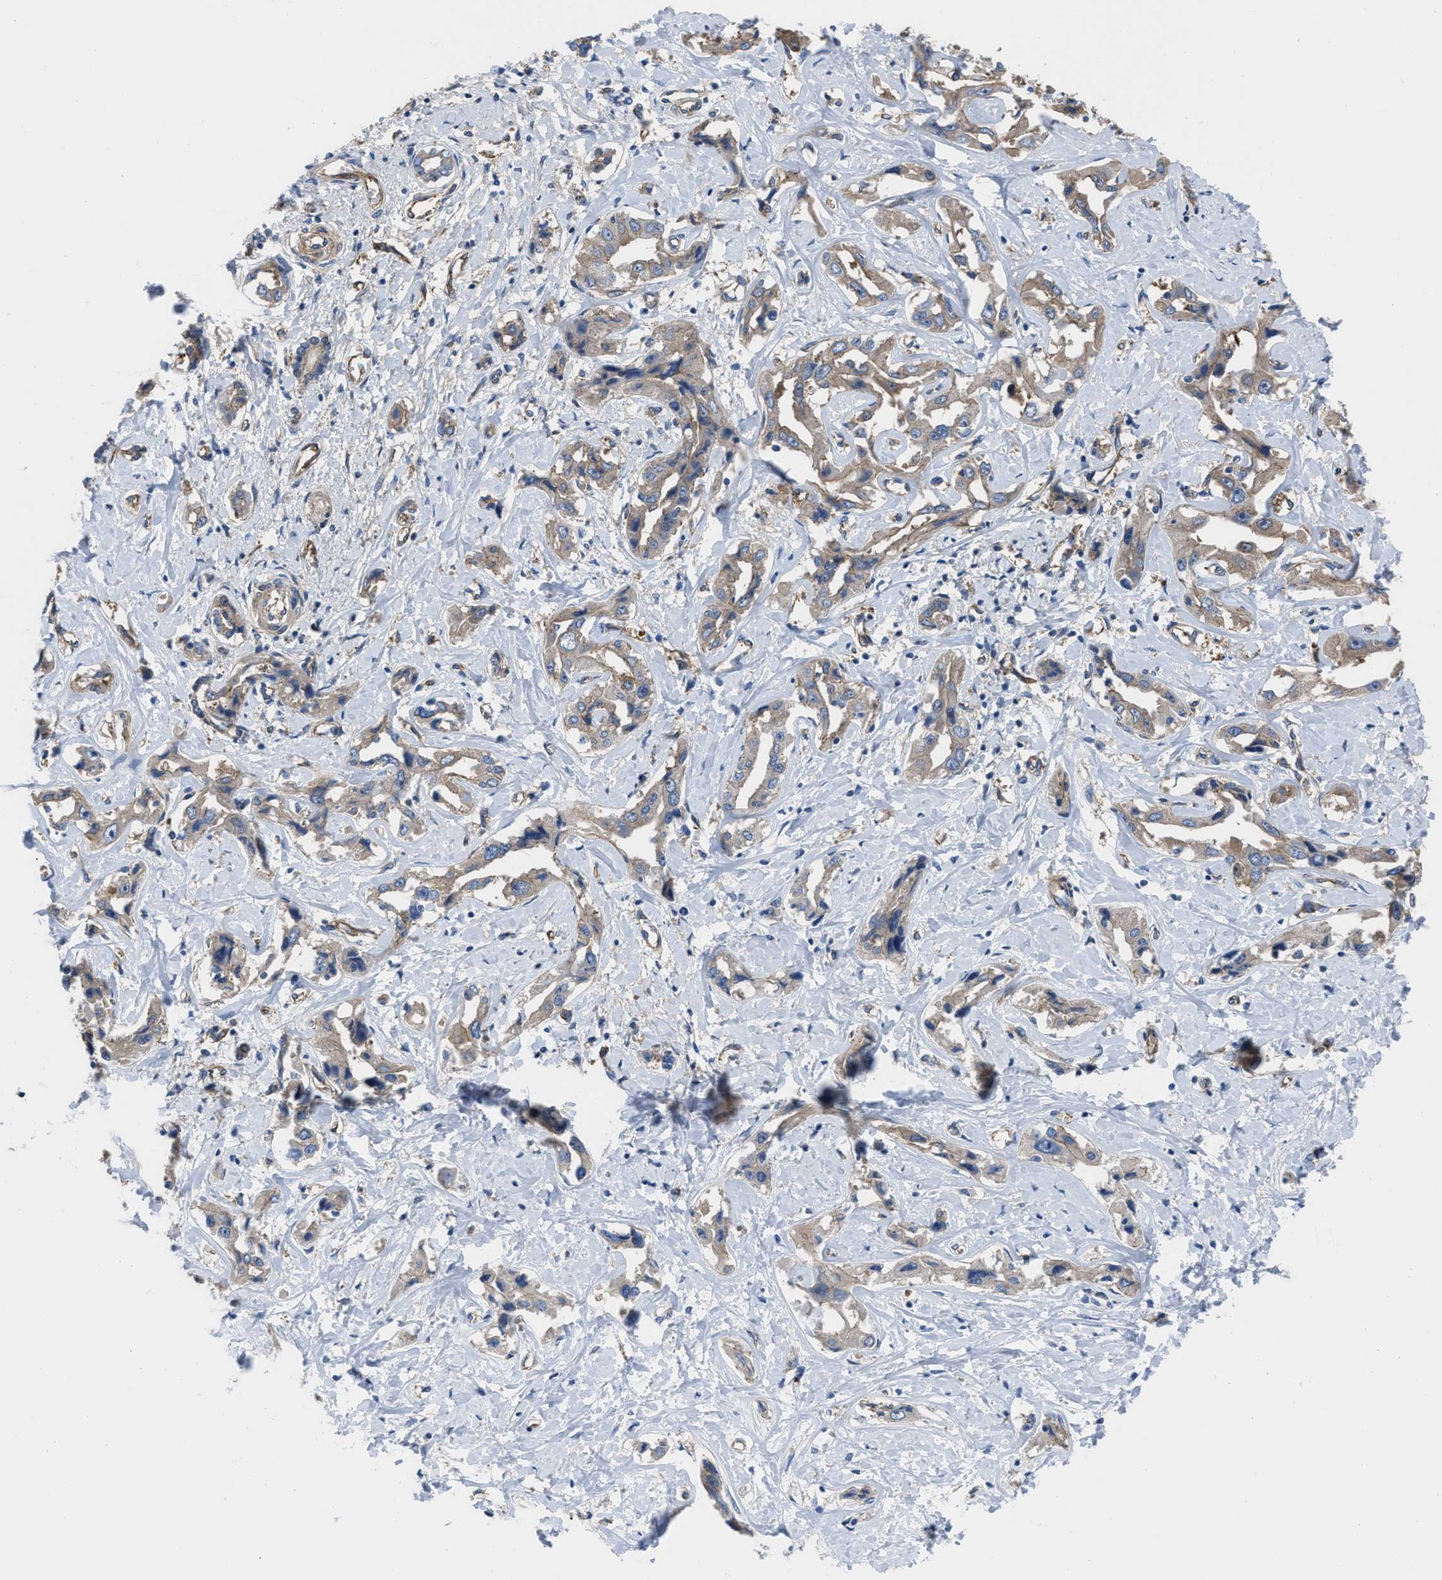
{"staining": {"intensity": "weak", "quantity": ">75%", "location": "cytoplasmic/membranous"}, "tissue": "liver cancer", "cell_type": "Tumor cells", "image_type": "cancer", "snomed": [{"axis": "morphology", "description": "Cholangiocarcinoma"}, {"axis": "topography", "description": "Liver"}], "caption": "An immunohistochemistry (IHC) histopathology image of tumor tissue is shown. Protein staining in brown shows weak cytoplasmic/membranous positivity in cholangiocarcinoma (liver) within tumor cells. (DAB (3,3'-diaminobenzidine) IHC, brown staining for protein, blue staining for nuclei).", "gene": "TRIOBP", "patient": {"sex": "male", "age": 59}}